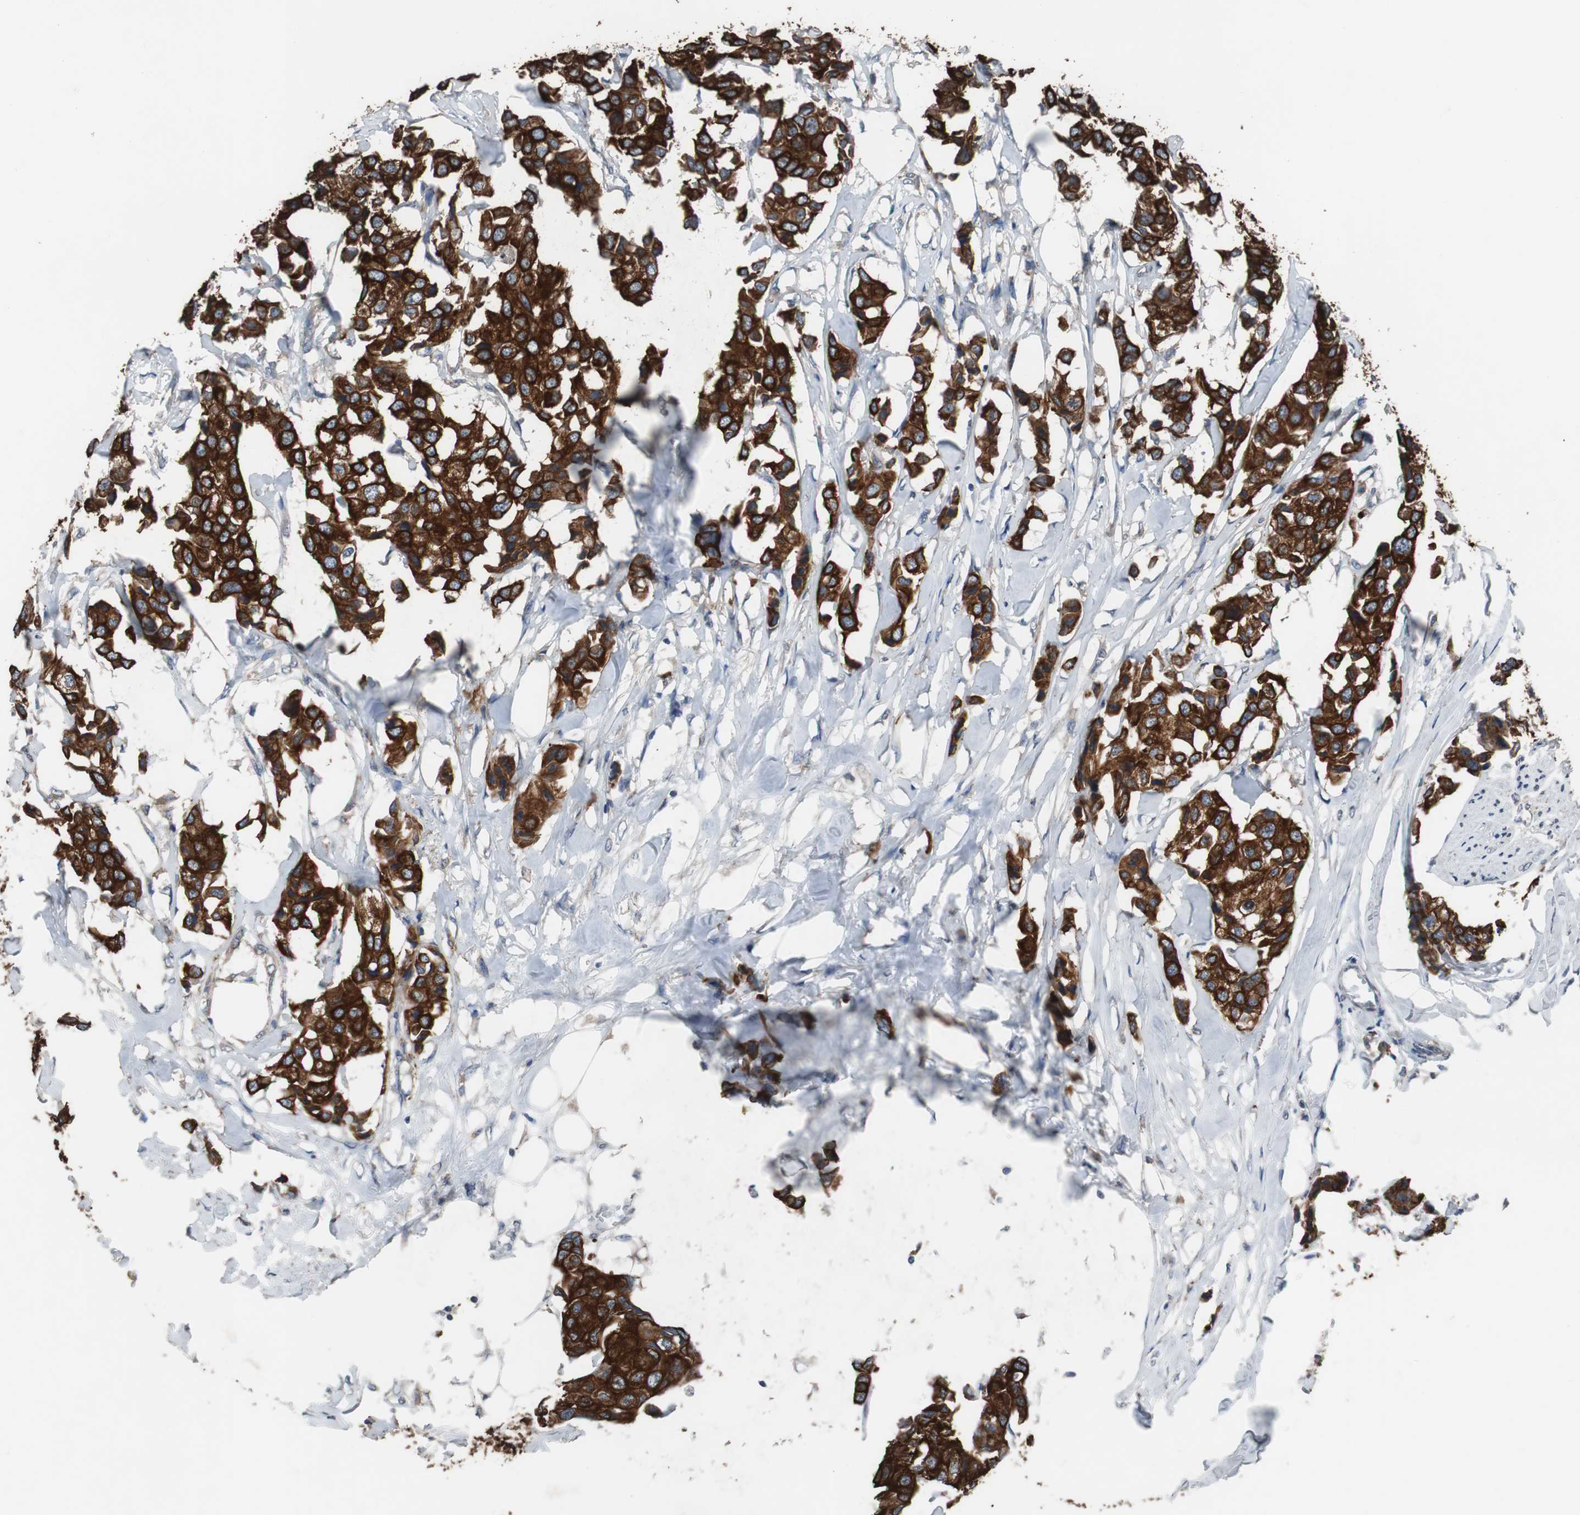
{"staining": {"intensity": "strong", "quantity": ">75%", "location": "cytoplasmic/membranous"}, "tissue": "breast cancer", "cell_type": "Tumor cells", "image_type": "cancer", "snomed": [{"axis": "morphology", "description": "Duct carcinoma"}, {"axis": "topography", "description": "Breast"}], "caption": "Immunohistochemical staining of breast cancer reveals high levels of strong cytoplasmic/membranous staining in about >75% of tumor cells. (brown staining indicates protein expression, while blue staining denotes nuclei).", "gene": "USP10", "patient": {"sex": "female", "age": 80}}